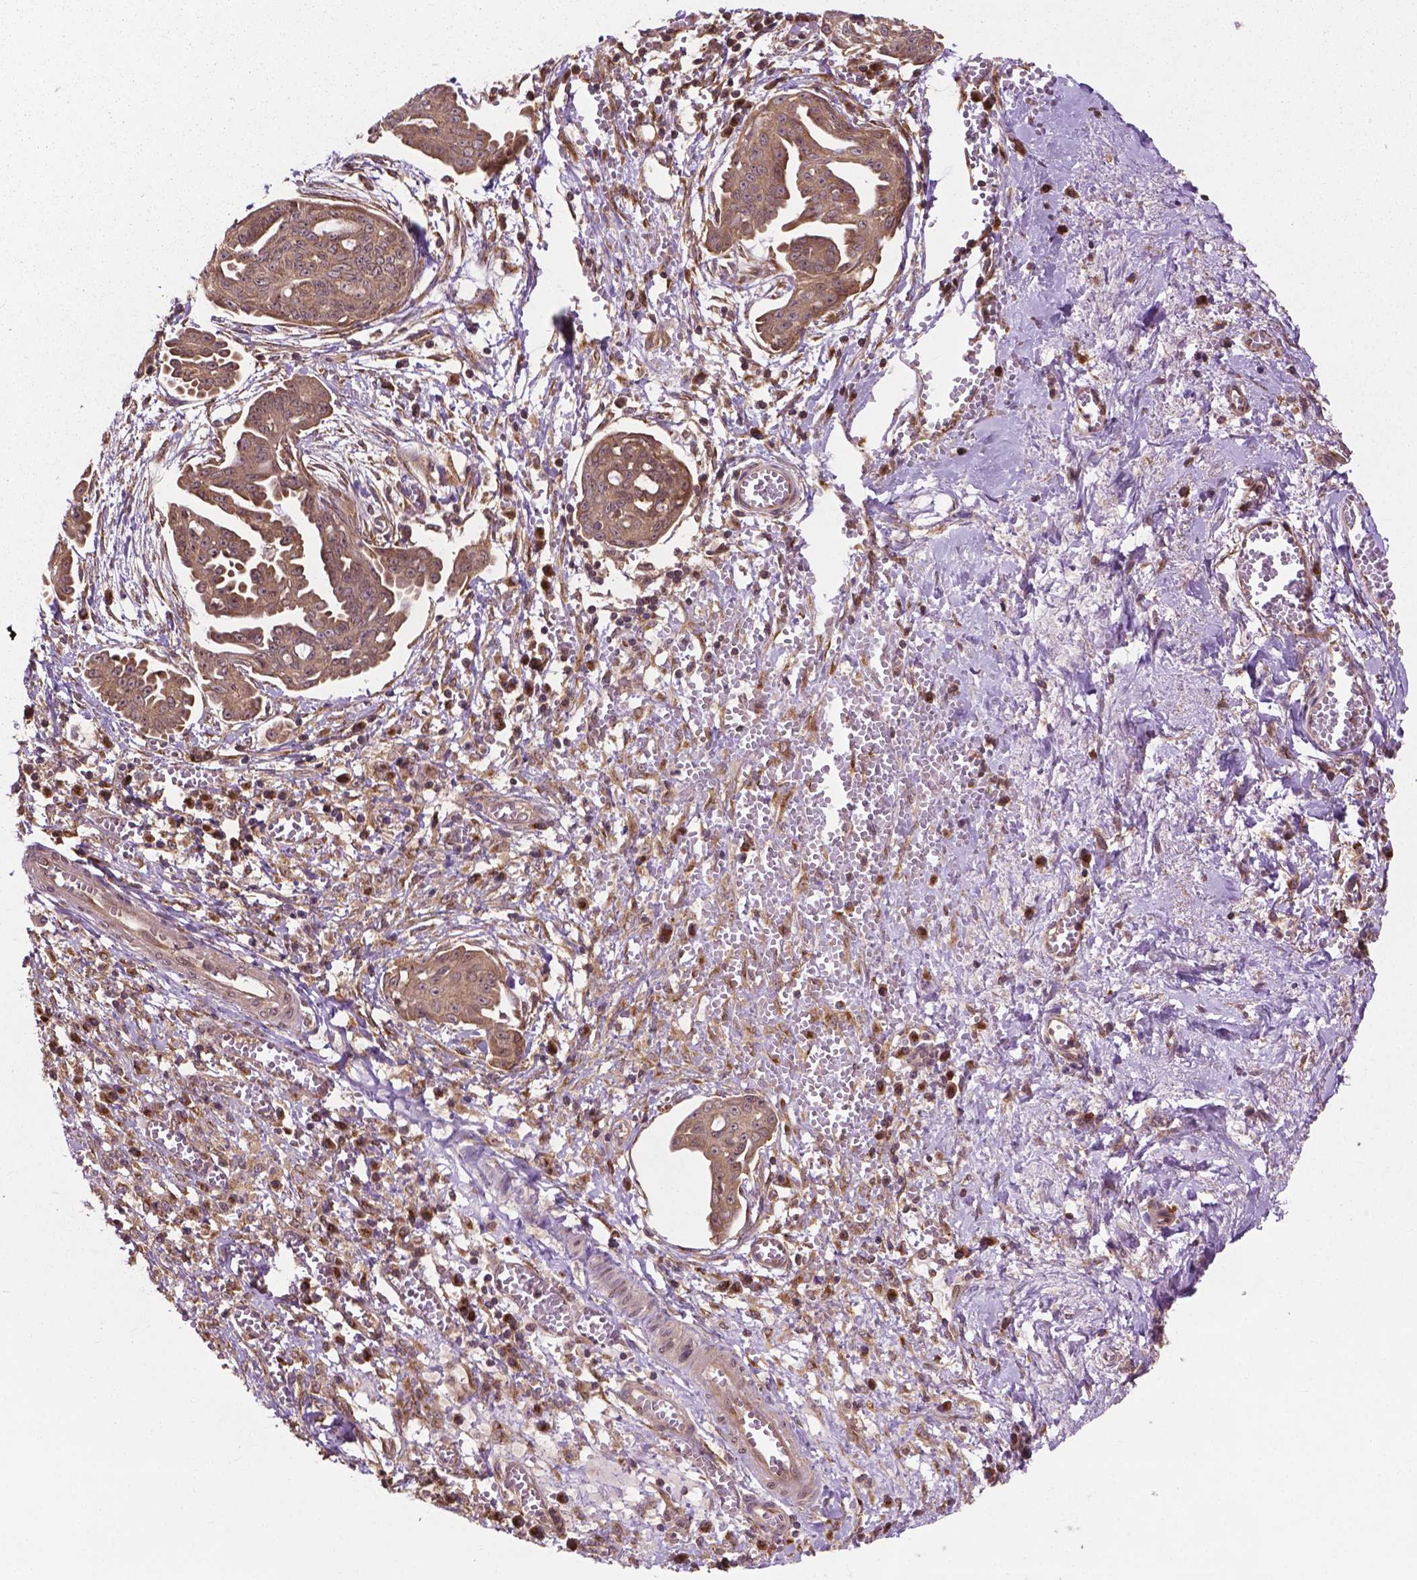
{"staining": {"intensity": "moderate", "quantity": ">75%", "location": "cytoplasmic/membranous"}, "tissue": "ovarian cancer", "cell_type": "Tumor cells", "image_type": "cancer", "snomed": [{"axis": "morphology", "description": "Cystadenocarcinoma, serous, NOS"}, {"axis": "topography", "description": "Ovary"}], "caption": "Brown immunohistochemical staining in human serous cystadenocarcinoma (ovarian) exhibits moderate cytoplasmic/membranous positivity in about >75% of tumor cells. The staining is performed using DAB (3,3'-diaminobenzidine) brown chromogen to label protein expression. The nuclei are counter-stained blue using hematoxylin.", "gene": "PPP1CB", "patient": {"sex": "female", "age": 71}}